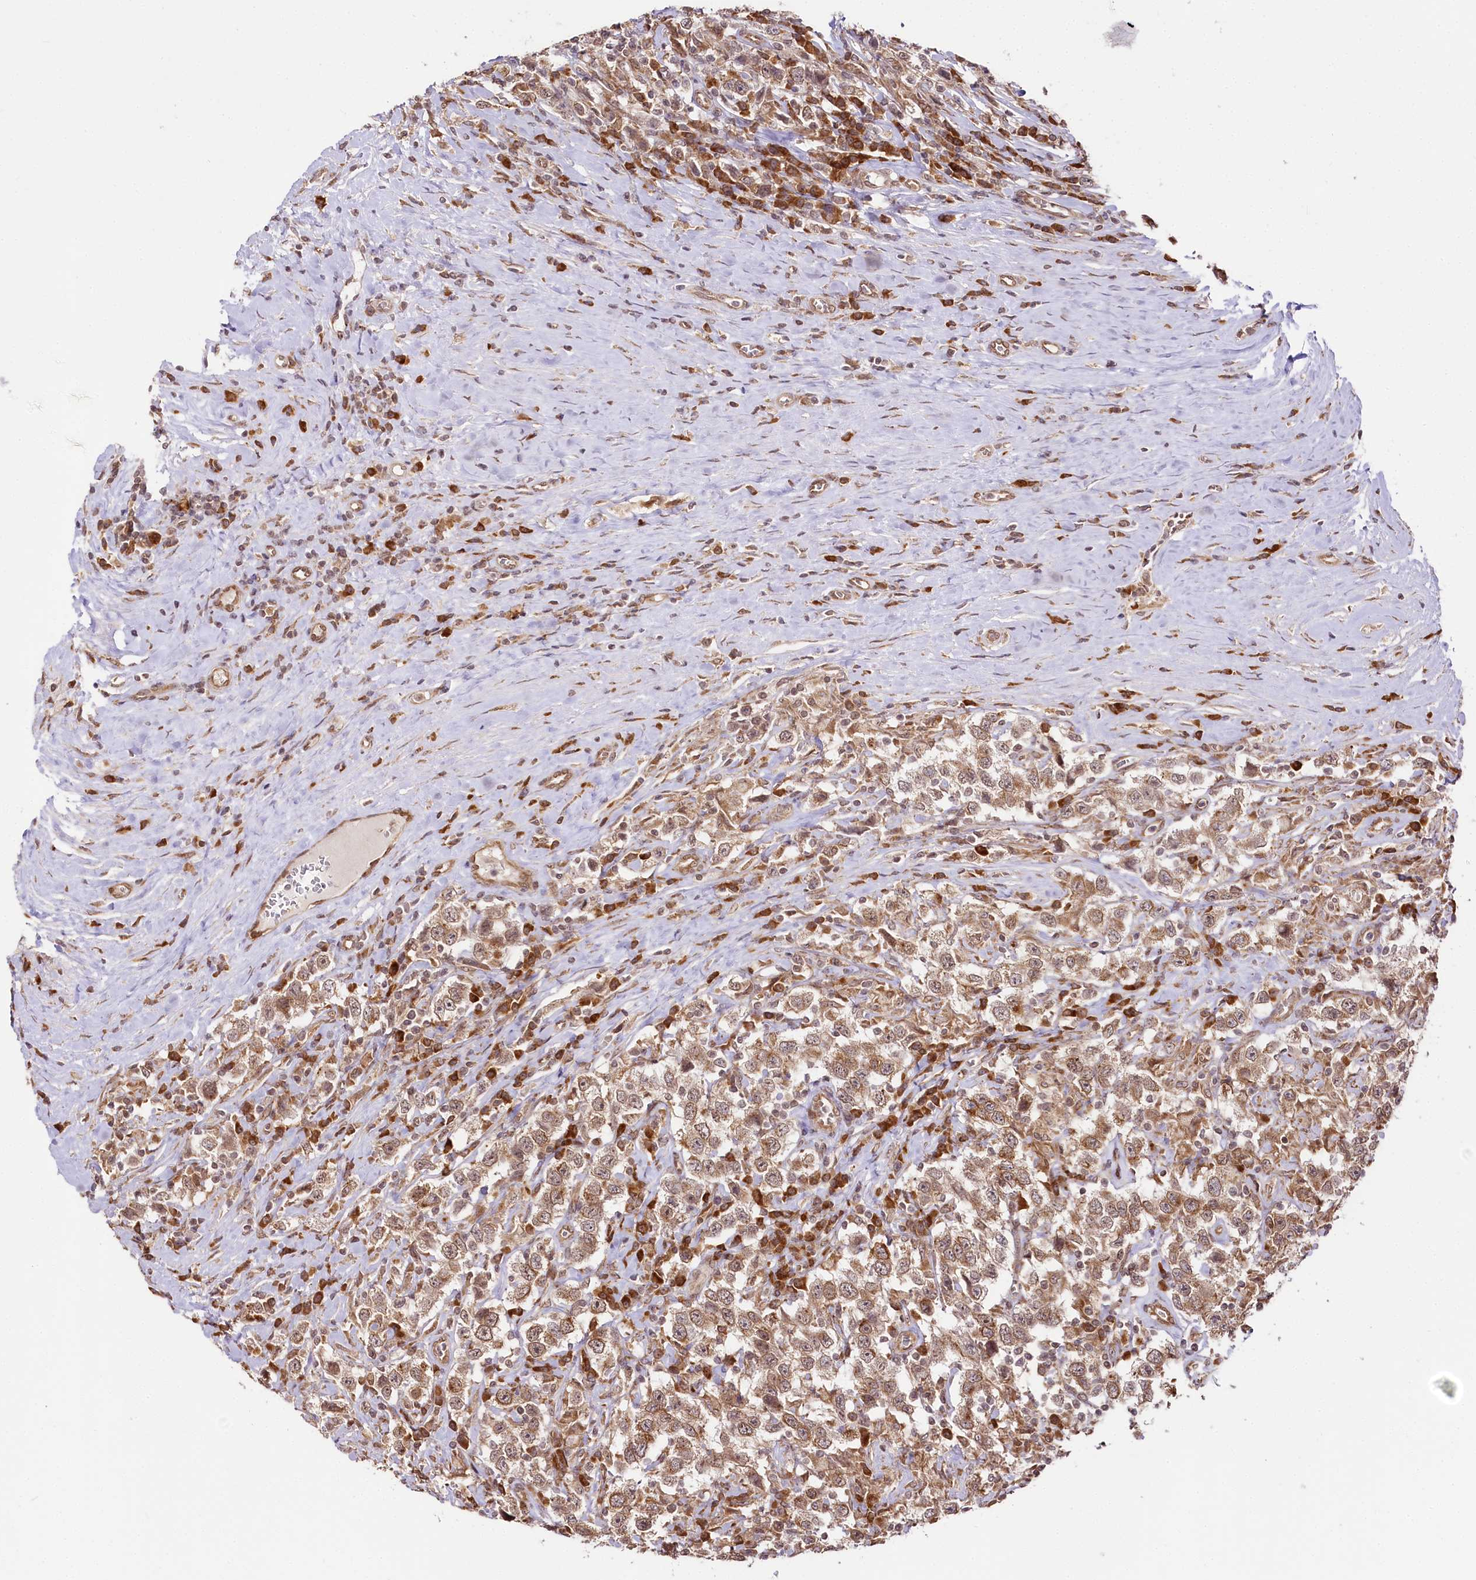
{"staining": {"intensity": "moderate", "quantity": ">75%", "location": "cytoplasmic/membranous"}, "tissue": "testis cancer", "cell_type": "Tumor cells", "image_type": "cancer", "snomed": [{"axis": "morphology", "description": "Seminoma, NOS"}, {"axis": "topography", "description": "Testis"}], "caption": "Immunohistochemical staining of human testis cancer reveals medium levels of moderate cytoplasmic/membranous protein expression in approximately >75% of tumor cells. (Stains: DAB in brown, nuclei in blue, Microscopy: brightfield microscopy at high magnification).", "gene": "ENSG00000144785", "patient": {"sex": "male", "age": 41}}